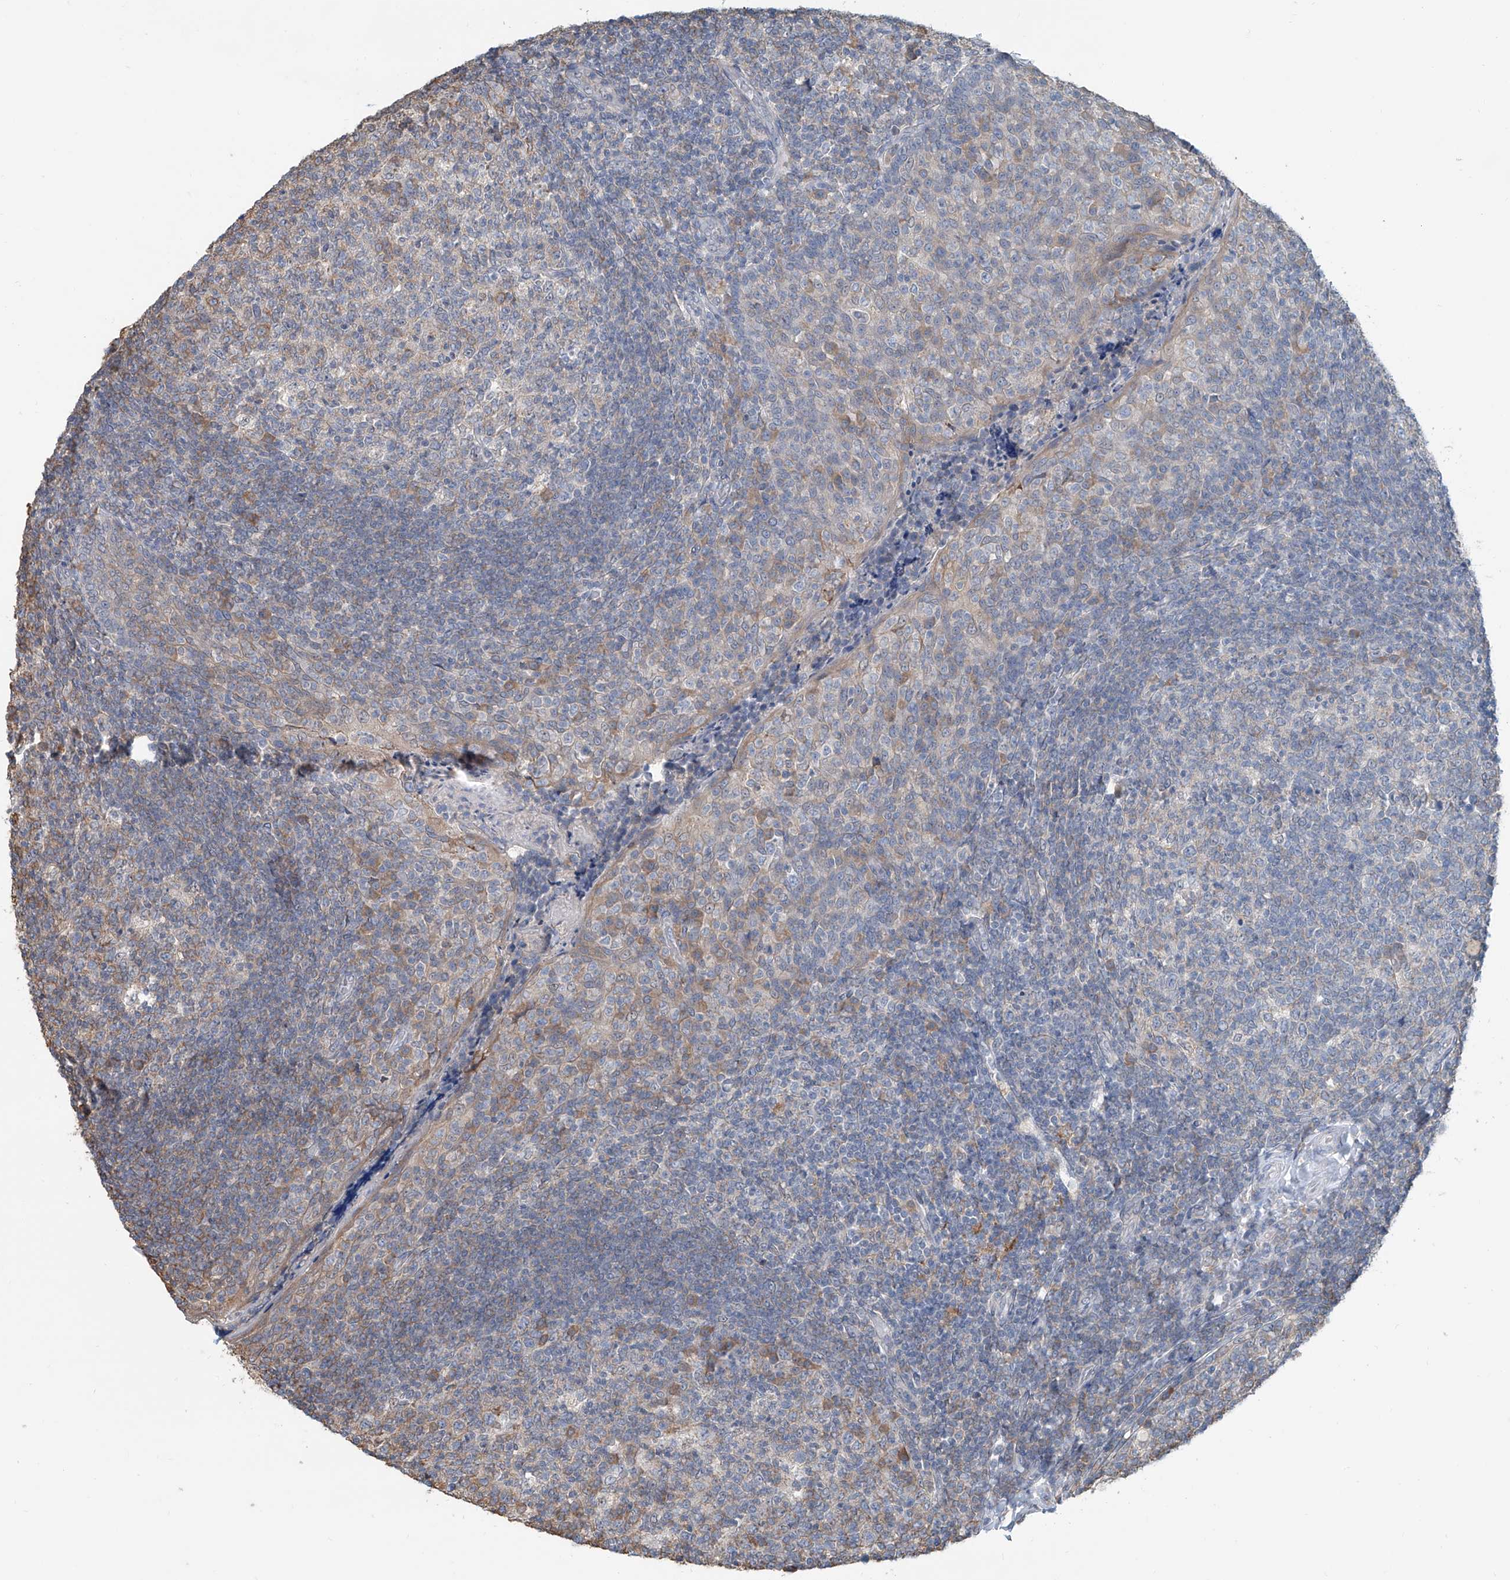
{"staining": {"intensity": "moderate", "quantity": "<25%", "location": "cytoplasmic/membranous"}, "tissue": "tonsil", "cell_type": "Germinal center cells", "image_type": "normal", "snomed": [{"axis": "morphology", "description": "Normal tissue, NOS"}, {"axis": "topography", "description": "Tonsil"}], "caption": "A histopathology image of human tonsil stained for a protein reveals moderate cytoplasmic/membranous brown staining in germinal center cells. (Brightfield microscopy of DAB IHC at high magnification).", "gene": "KCNK10", "patient": {"sex": "female", "age": 19}}